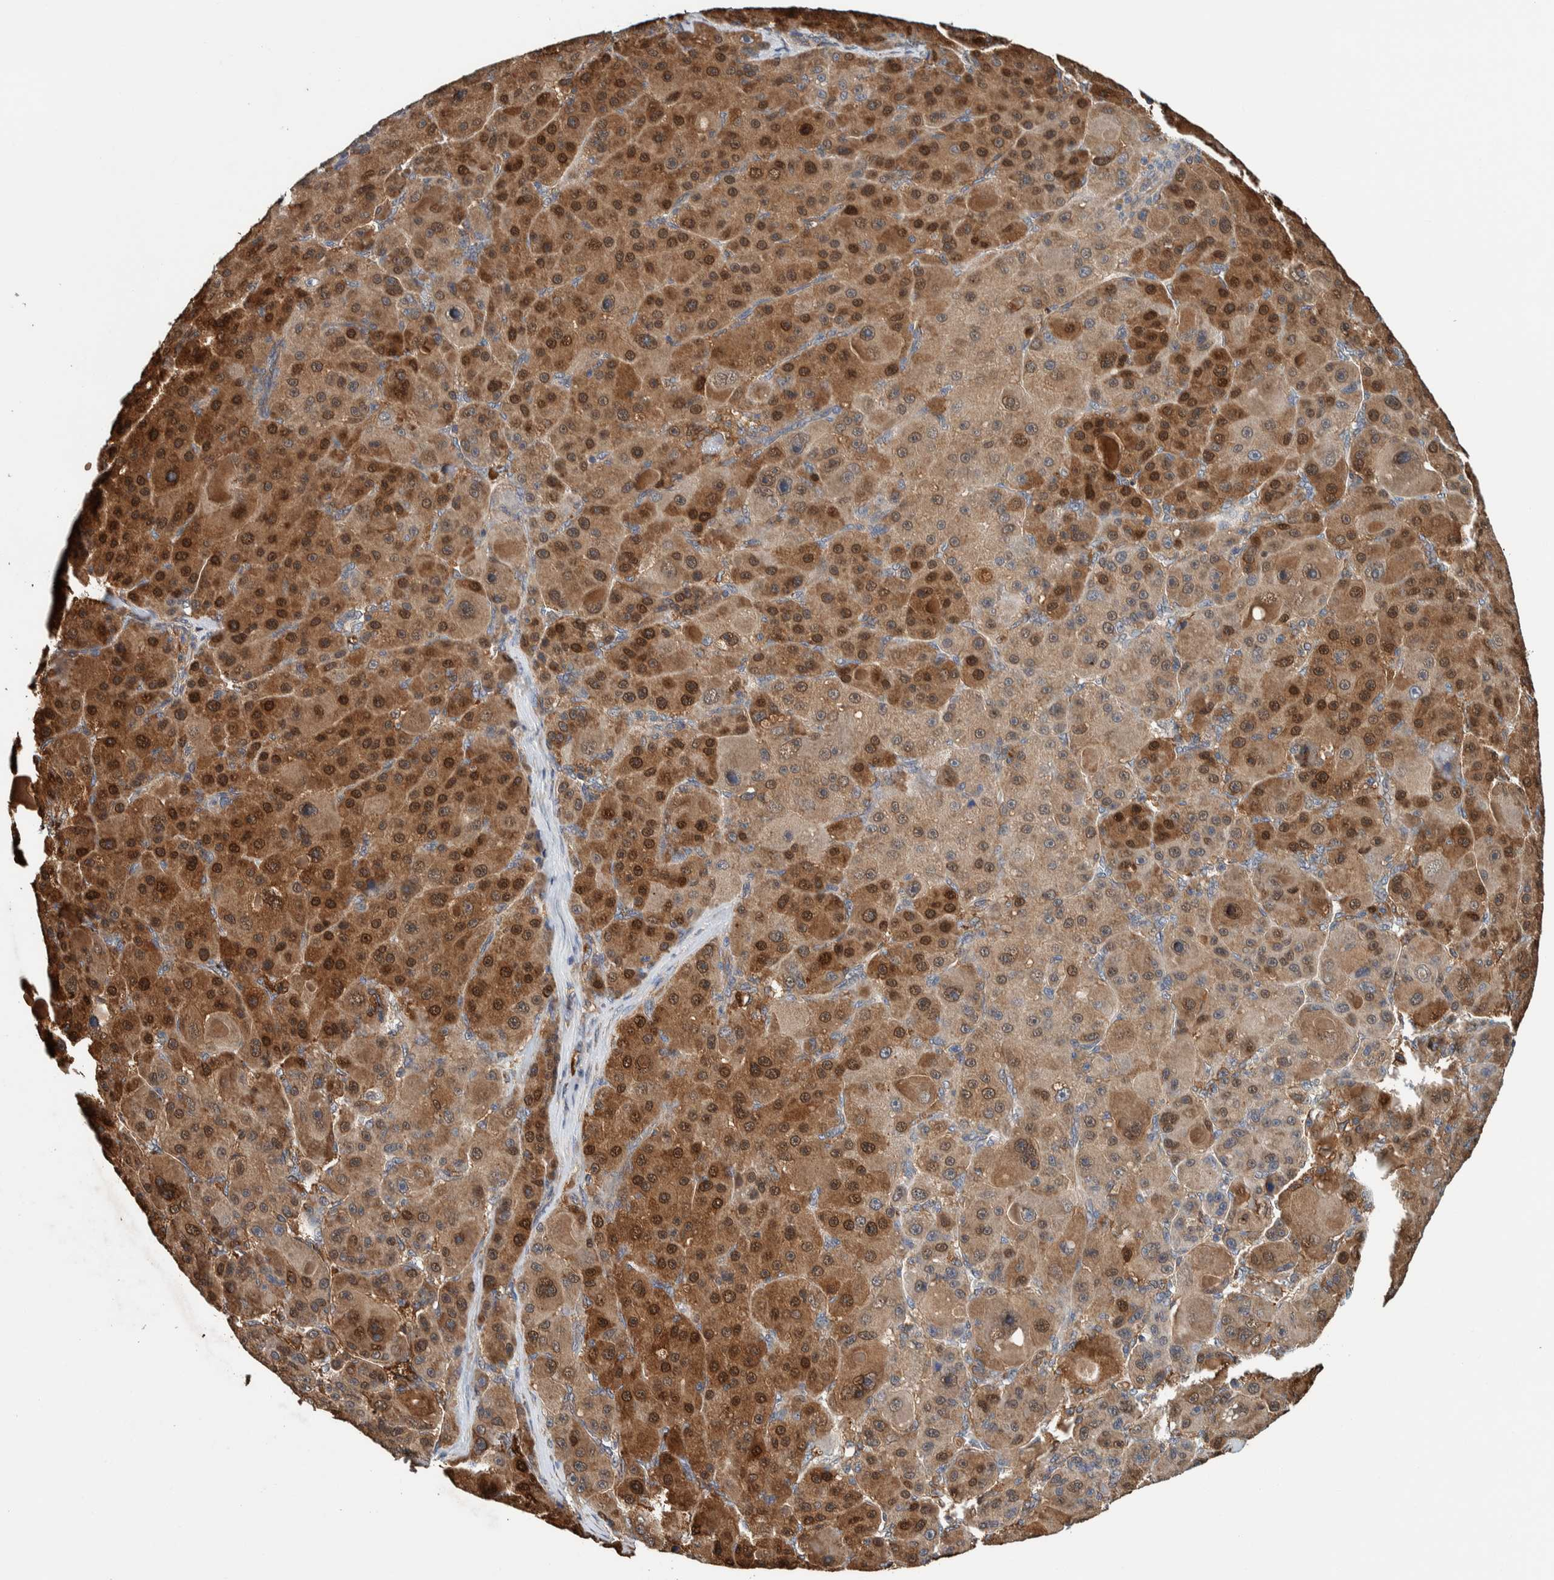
{"staining": {"intensity": "moderate", "quantity": ">75%", "location": "cytoplasmic/membranous"}, "tissue": "liver cancer", "cell_type": "Tumor cells", "image_type": "cancer", "snomed": [{"axis": "morphology", "description": "Carcinoma, Hepatocellular, NOS"}, {"axis": "topography", "description": "Liver"}], "caption": "Hepatocellular carcinoma (liver) tissue shows moderate cytoplasmic/membranous positivity in about >75% of tumor cells, visualized by immunohistochemistry.", "gene": "PLA2G3", "patient": {"sex": "male", "age": 76}}